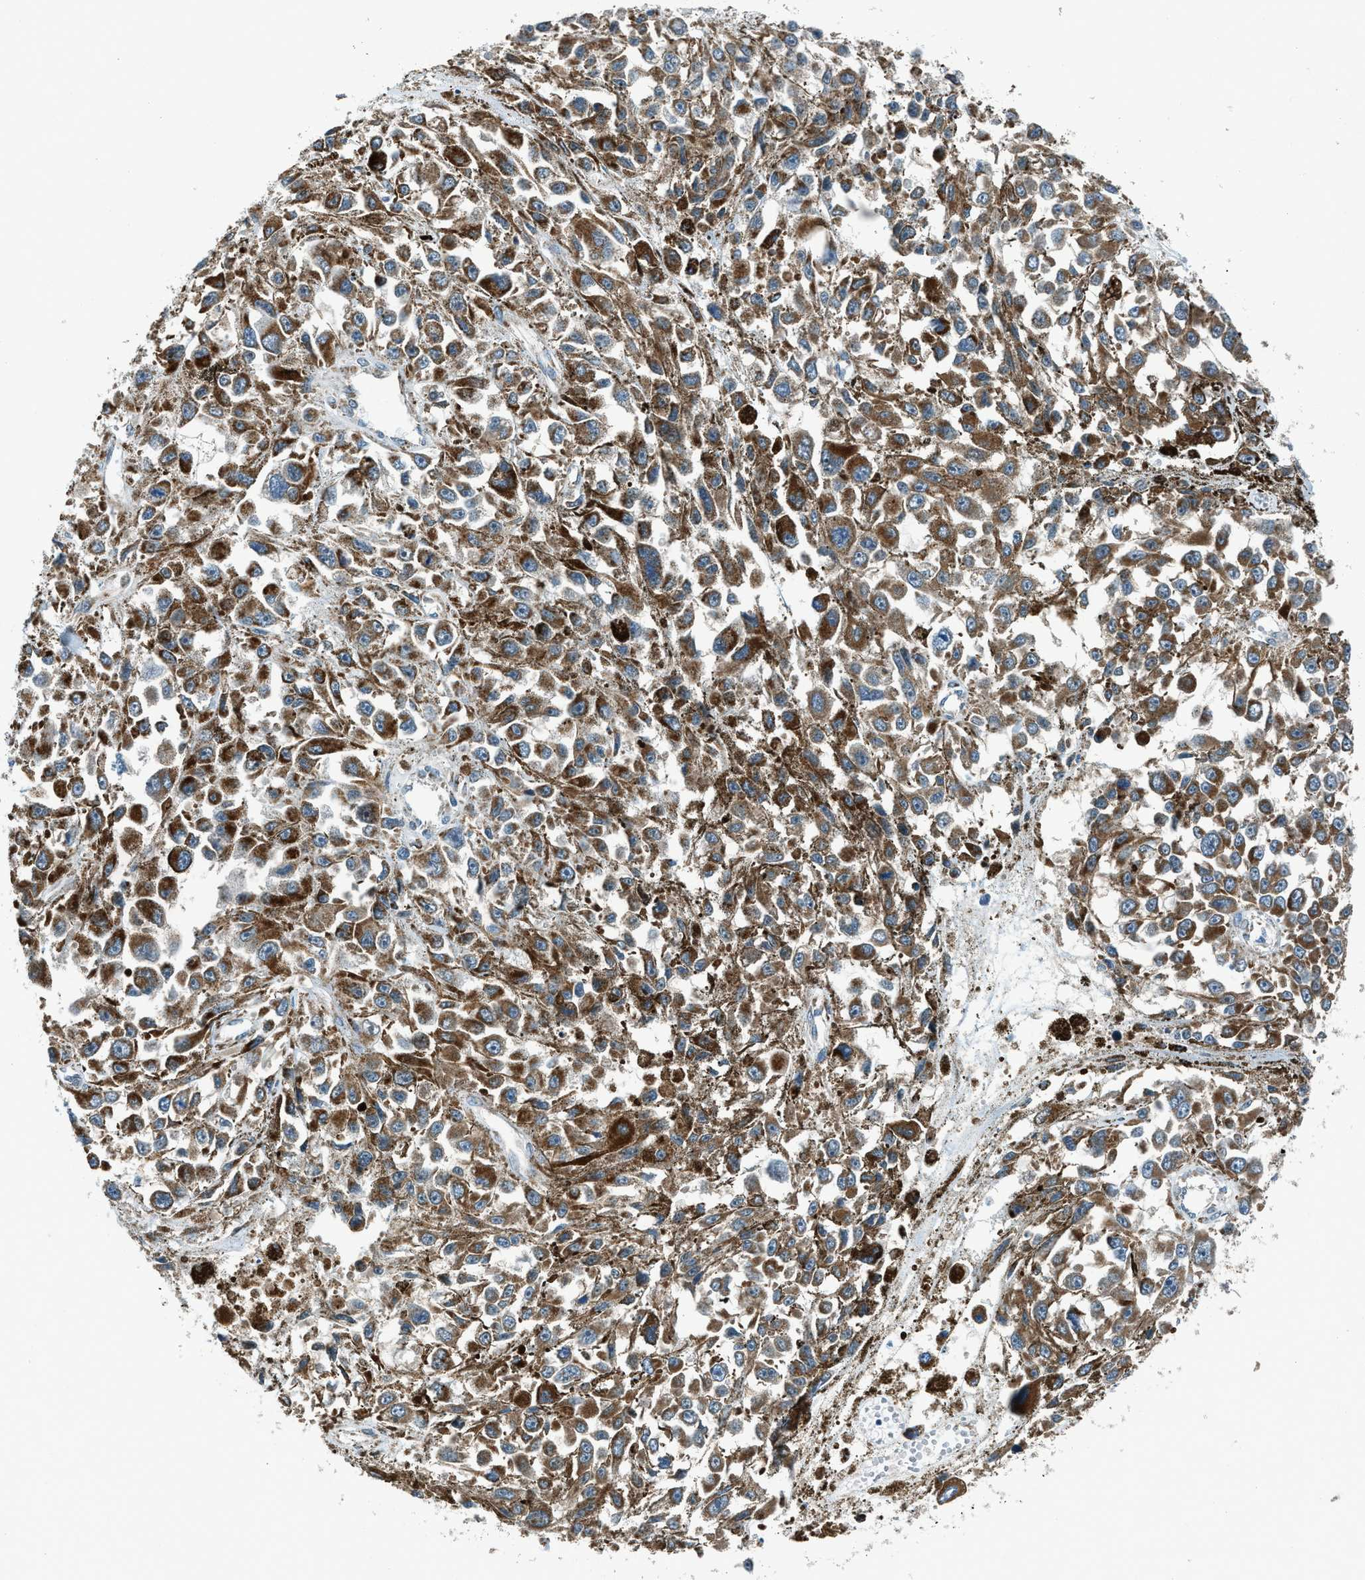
{"staining": {"intensity": "moderate", "quantity": ">75%", "location": "cytoplasmic/membranous"}, "tissue": "melanoma", "cell_type": "Tumor cells", "image_type": "cancer", "snomed": [{"axis": "morphology", "description": "Malignant melanoma, Metastatic site"}, {"axis": "topography", "description": "Lymph node"}], "caption": "Immunohistochemical staining of human malignant melanoma (metastatic site) displays medium levels of moderate cytoplasmic/membranous protein expression in about >75% of tumor cells.", "gene": "PIGG", "patient": {"sex": "male", "age": 59}}